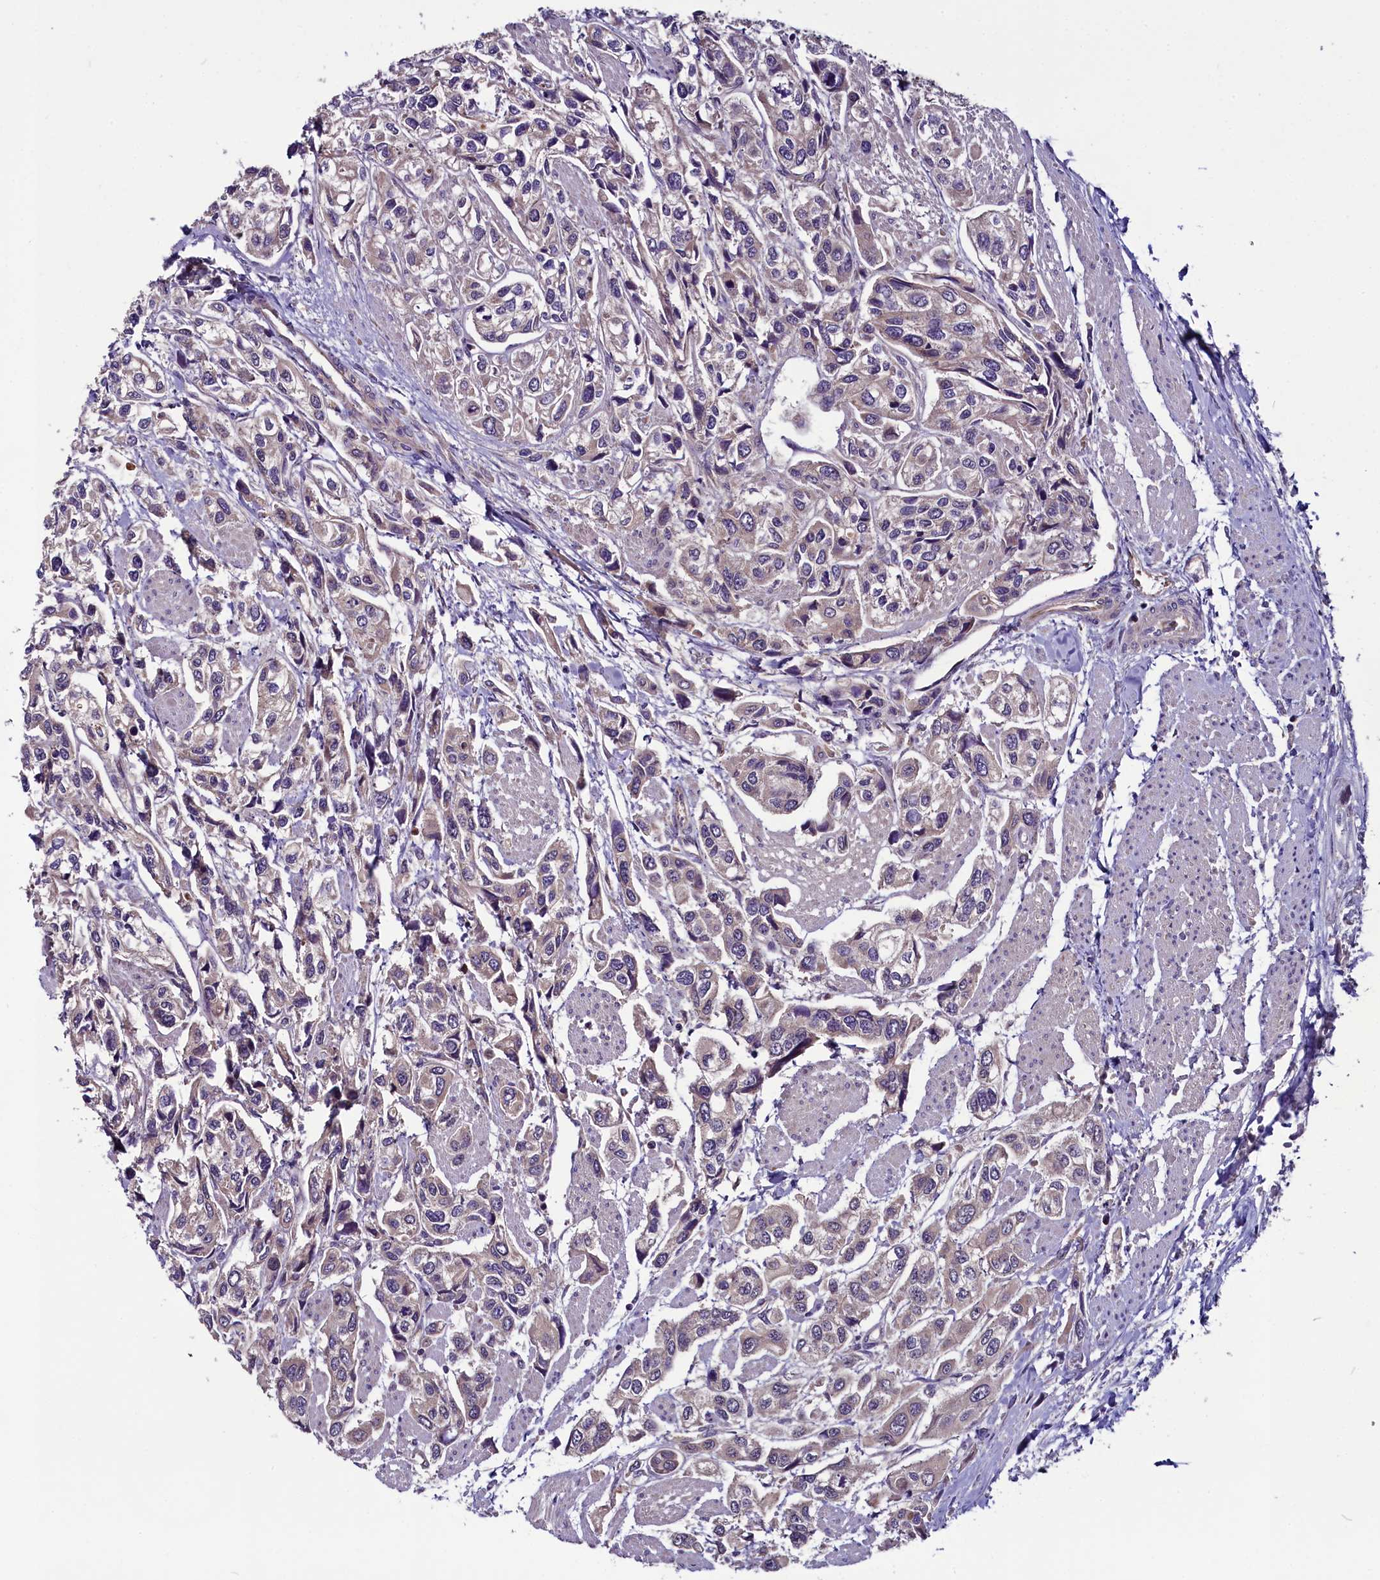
{"staining": {"intensity": "weak", "quantity": "25%-75%", "location": "cytoplasmic/membranous"}, "tissue": "urothelial cancer", "cell_type": "Tumor cells", "image_type": "cancer", "snomed": [{"axis": "morphology", "description": "Urothelial carcinoma, High grade"}, {"axis": "topography", "description": "Urinary bladder"}], "caption": "Approximately 25%-75% of tumor cells in human urothelial cancer demonstrate weak cytoplasmic/membranous protein positivity as visualized by brown immunohistochemical staining.", "gene": "RPUSD2", "patient": {"sex": "male", "age": 67}}